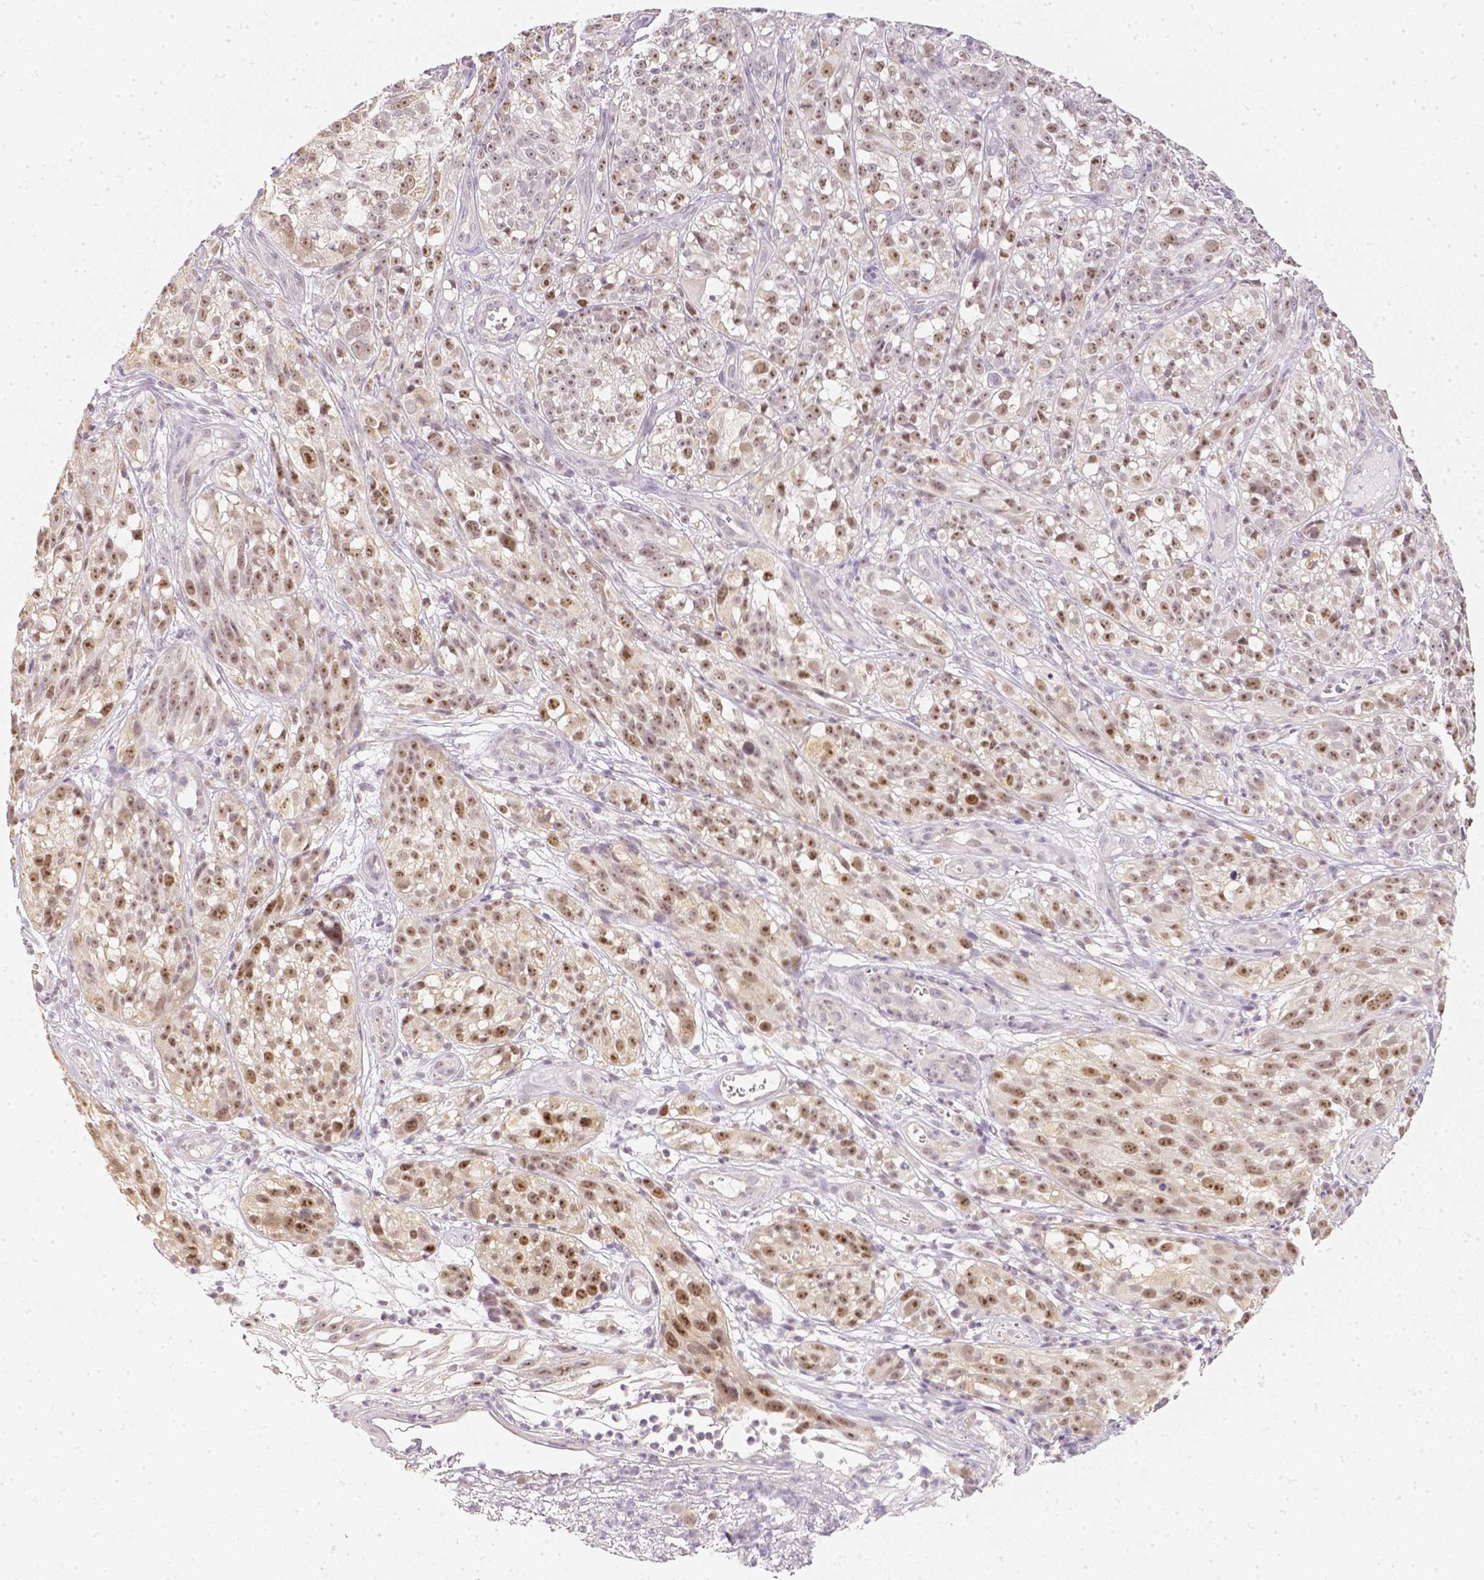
{"staining": {"intensity": "moderate", "quantity": ">75%", "location": "nuclear"}, "tissue": "melanoma", "cell_type": "Tumor cells", "image_type": "cancer", "snomed": [{"axis": "morphology", "description": "Malignant melanoma, NOS"}, {"axis": "topography", "description": "Skin"}], "caption": "Protein analysis of malignant melanoma tissue reveals moderate nuclear positivity in approximately >75% of tumor cells.", "gene": "NVL", "patient": {"sex": "female", "age": 85}}